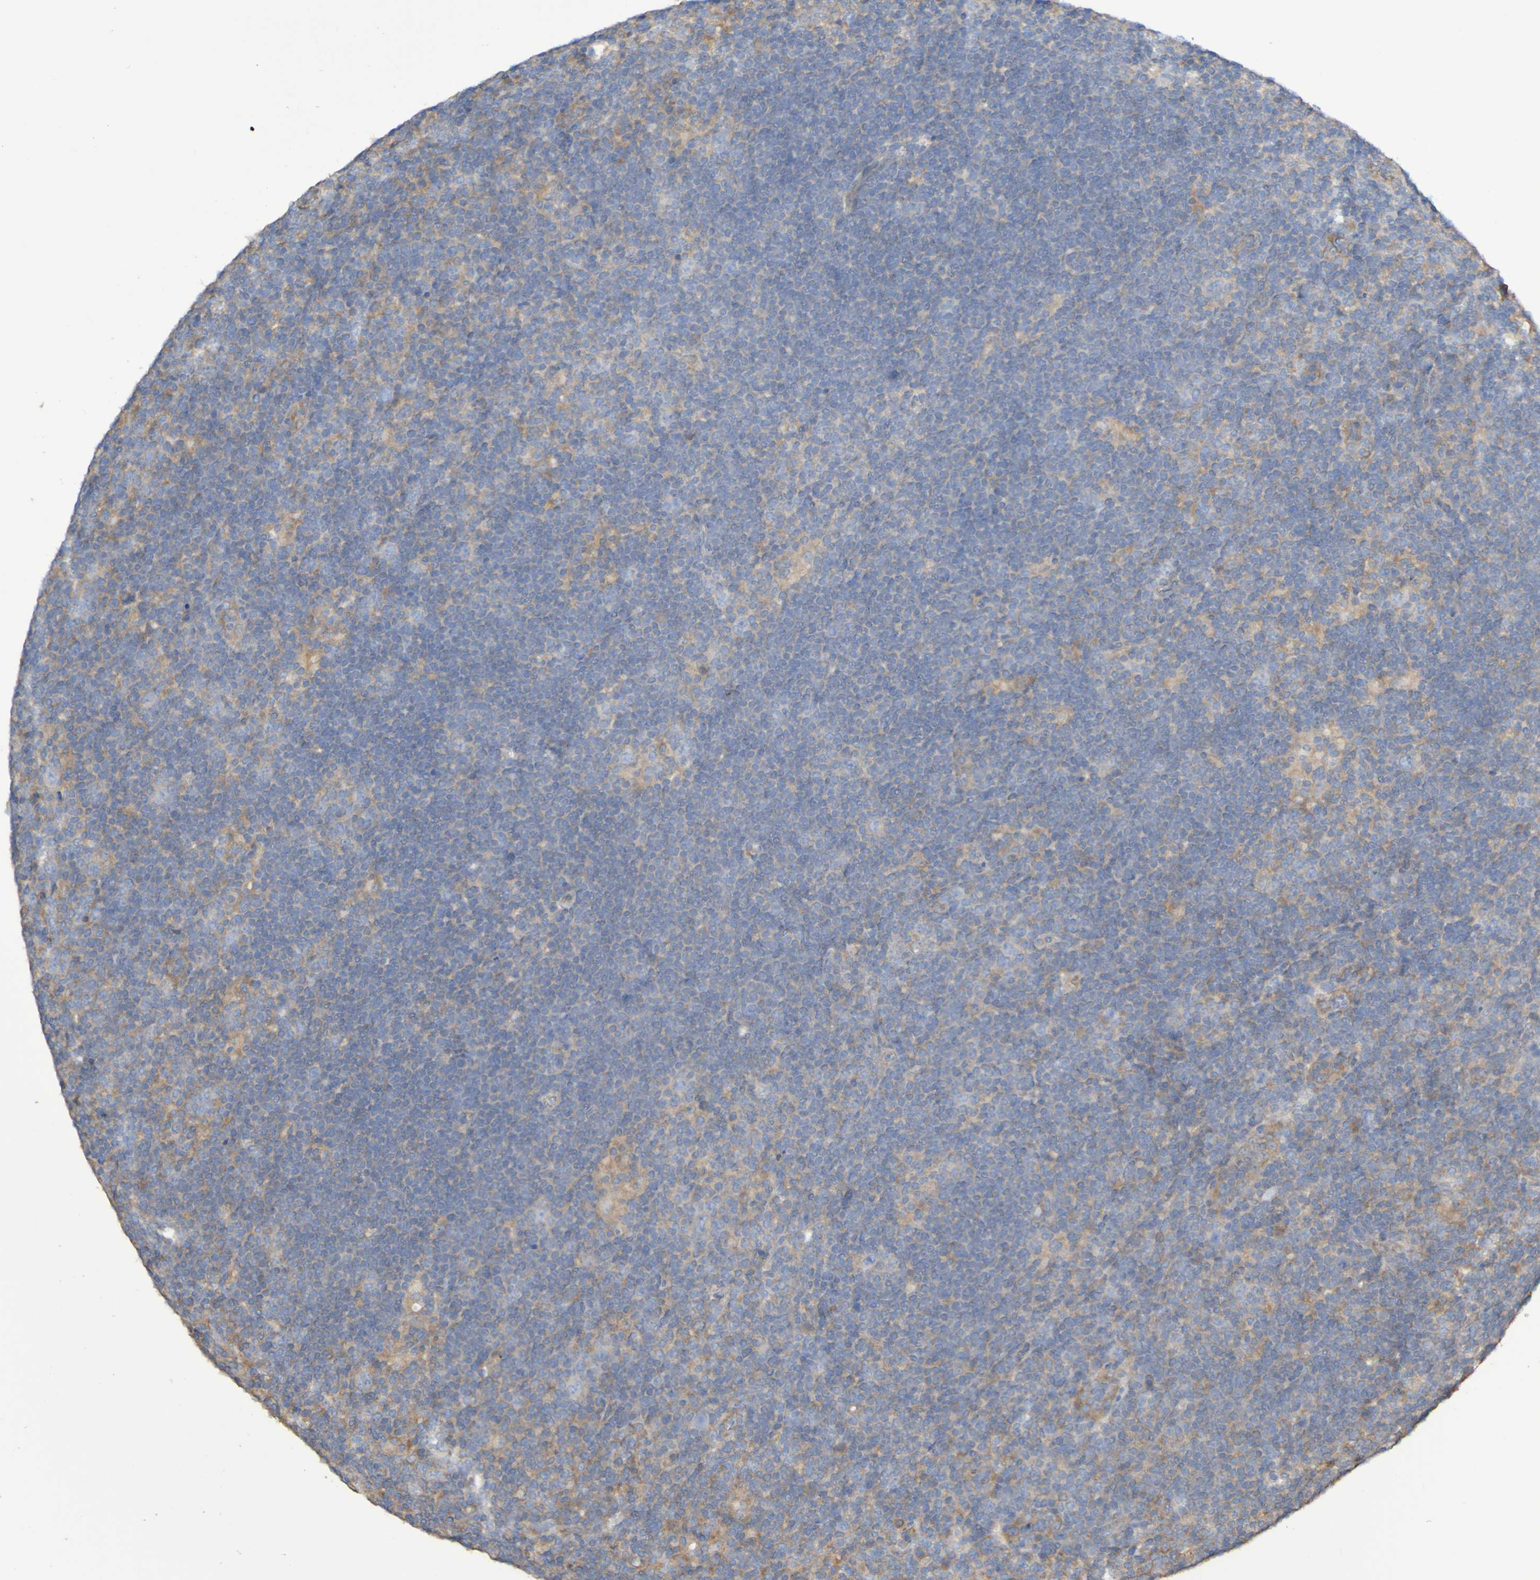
{"staining": {"intensity": "weak", "quantity": "<25%", "location": "cytoplasmic/membranous"}, "tissue": "lymphoma", "cell_type": "Tumor cells", "image_type": "cancer", "snomed": [{"axis": "morphology", "description": "Hodgkin's disease, NOS"}, {"axis": "topography", "description": "Lymph node"}], "caption": "DAB (3,3'-diaminobenzidine) immunohistochemical staining of lymphoma exhibits no significant positivity in tumor cells.", "gene": "SYNJ1", "patient": {"sex": "female", "age": 57}}